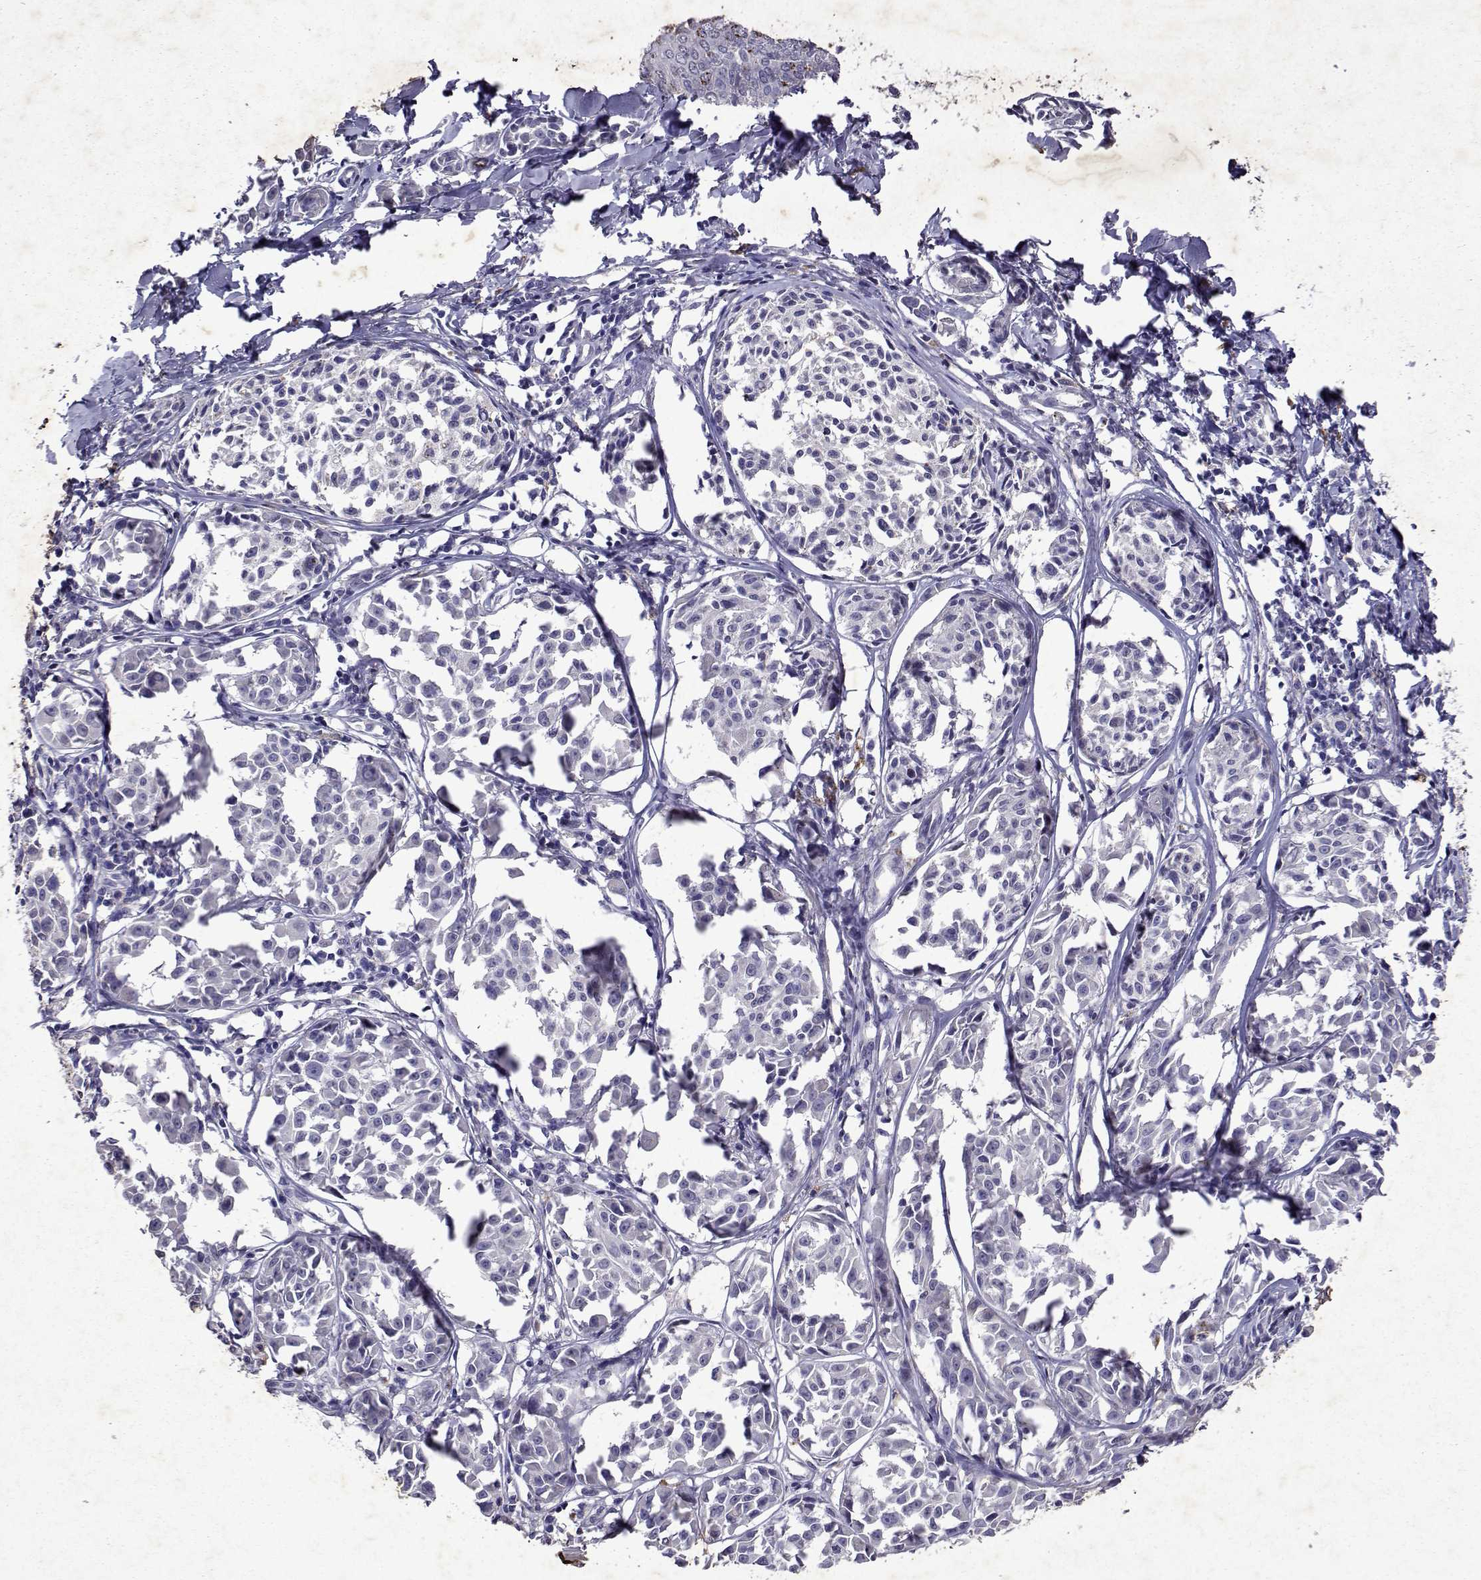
{"staining": {"intensity": "negative", "quantity": "none", "location": "none"}, "tissue": "melanoma", "cell_type": "Tumor cells", "image_type": "cancer", "snomed": [{"axis": "morphology", "description": "Malignant melanoma, NOS"}, {"axis": "topography", "description": "Skin"}], "caption": "Immunohistochemistry histopathology image of neoplastic tissue: malignant melanoma stained with DAB demonstrates no significant protein expression in tumor cells.", "gene": "DUSP28", "patient": {"sex": "male", "age": 51}}